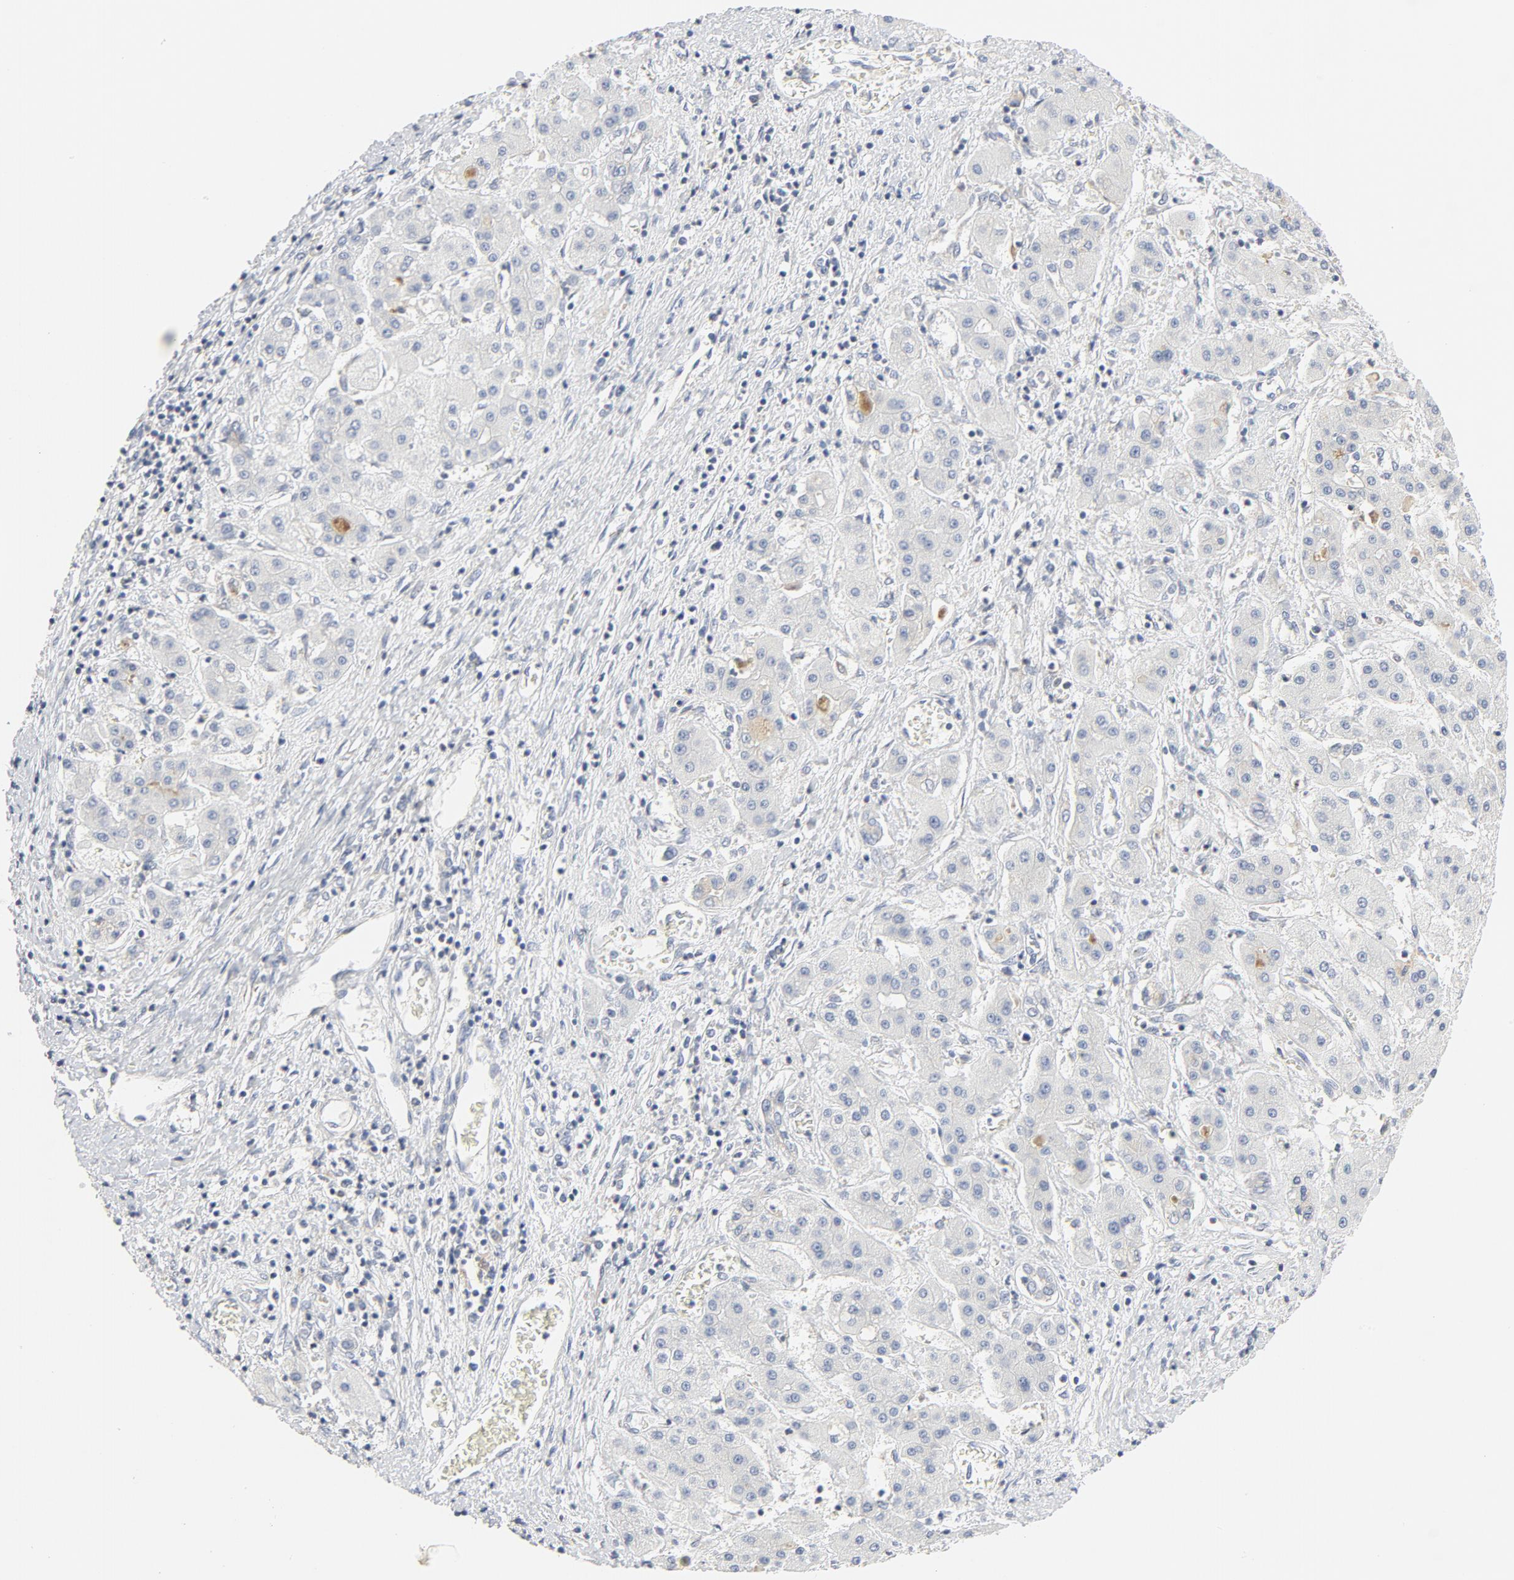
{"staining": {"intensity": "negative", "quantity": "none", "location": "none"}, "tissue": "liver cancer", "cell_type": "Tumor cells", "image_type": "cancer", "snomed": [{"axis": "morphology", "description": "Carcinoma, Hepatocellular, NOS"}, {"axis": "topography", "description": "Liver"}], "caption": "This photomicrograph is of liver hepatocellular carcinoma stained with immunohistochemistry (IHC) to label a protein in brown with the nuclei are counter-stained blue. There is no positivity in tumor cells. The staining was performed using DAB (3,3'-diaminobenzidine) to visualize the protein expression in brown, while the nuclei were stained in blue with hematoxylin (Magnification: 20x).", "gene": "RABEP1", "patient": {"sex": "male", "age": 24}}